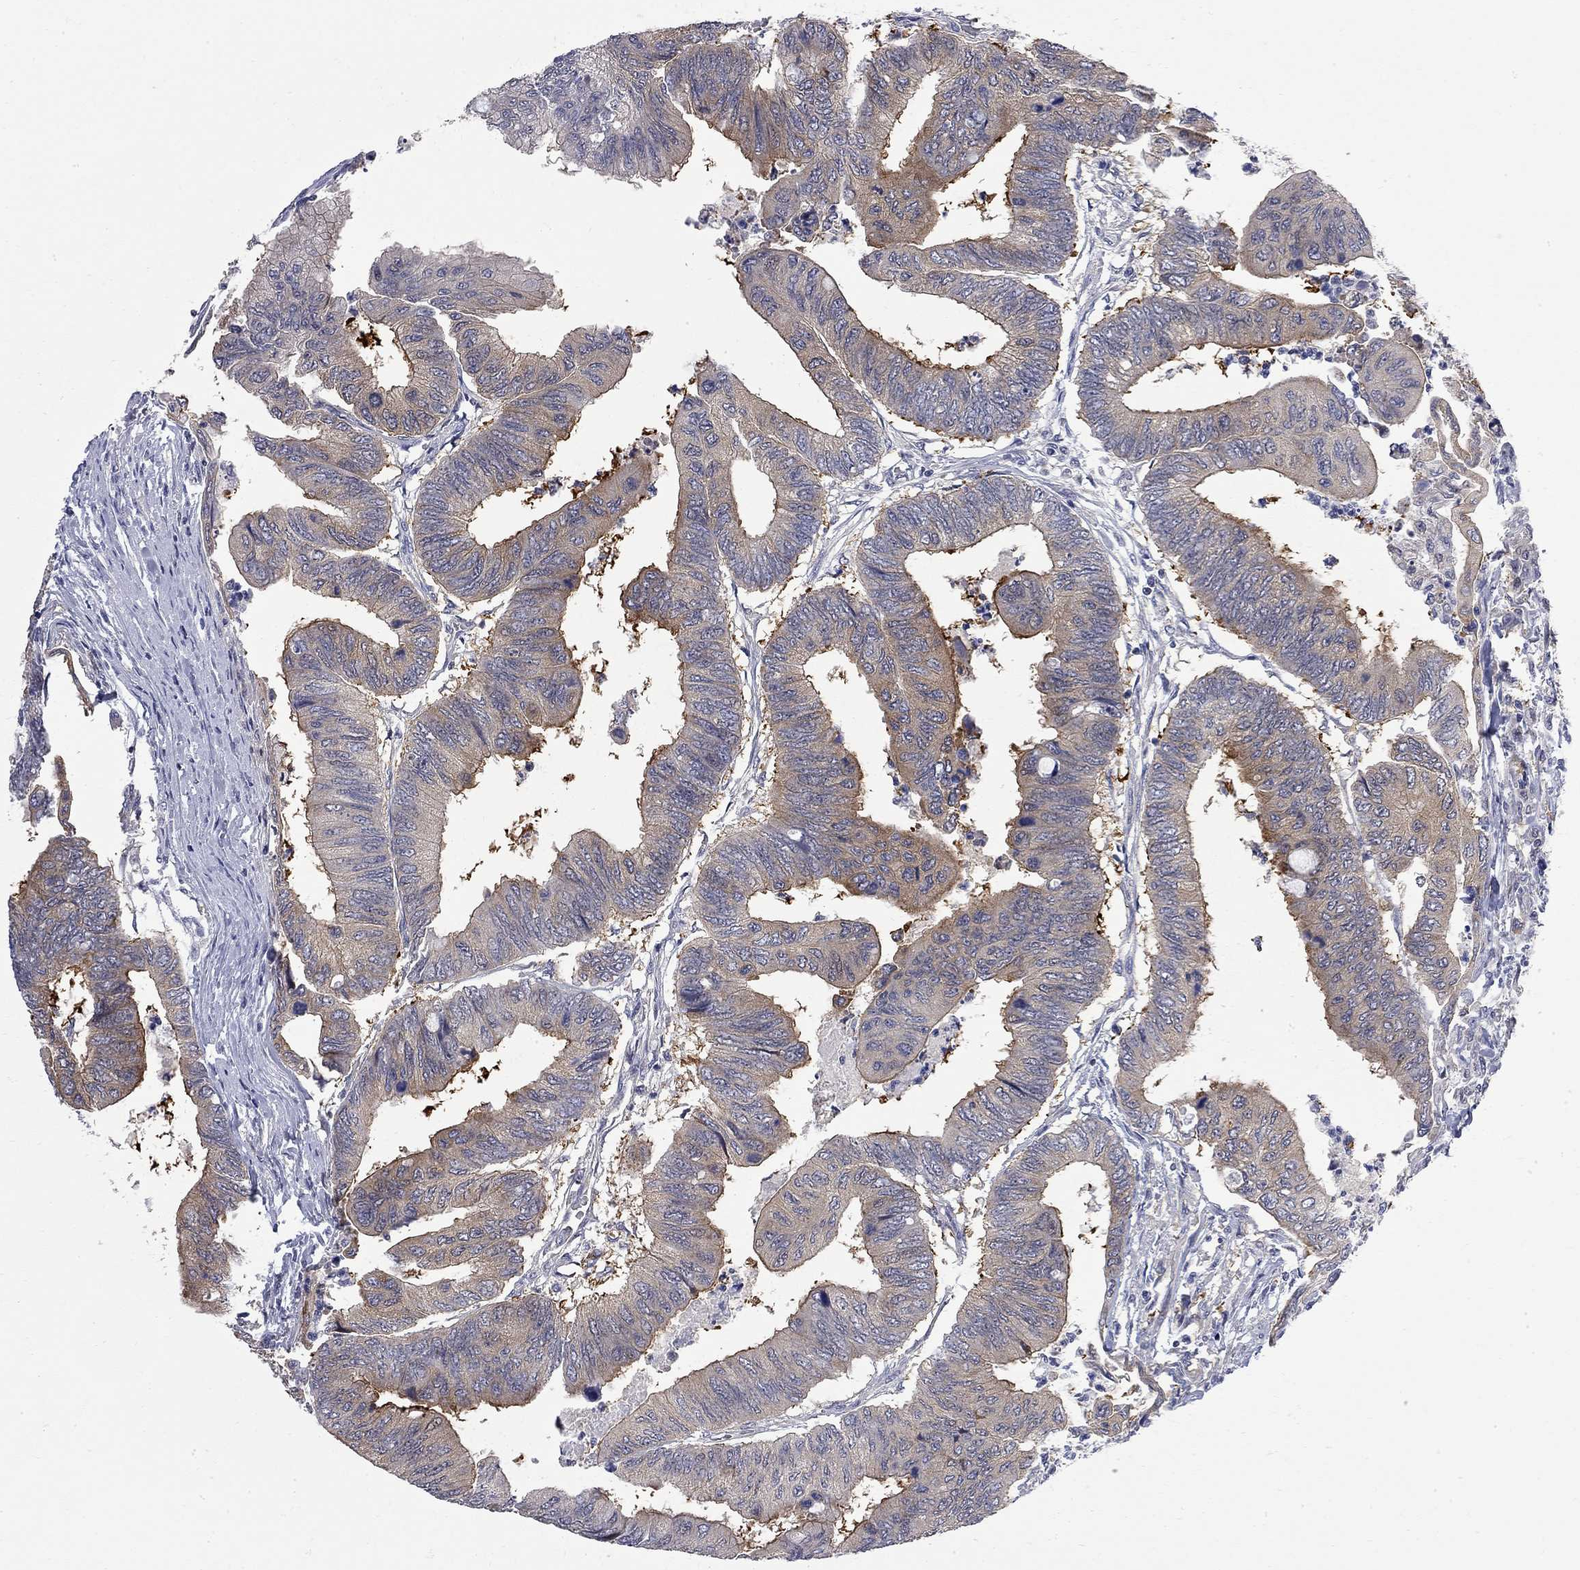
{"staining": {"intensity": "strong", "quantity": "<25%", "location": "cytoplasmic/membranous"}, "tissue": "colorectal cancer", "cell_type": "Tumor cells", "image_type": "cancer", "snomed": [{"axis": "morphology", "description": "Normal tissue, NOS"}, {"axis": "morphology", "description": "Adenocarcinoma, NOS"}, {"axis": "topography", "description": "Rectum"}, {"axis": "topography", "description": "Peripheral nerve tissue"}], "caption": "DAB (3,3'-diaminobenzidine) immunohistochemical staining of colorectal adenocarcinoma displays strong cytoplasmic/membranous protein expression in about <25% of tumor cells.", "gene": "GALNT8", "patient": {"sex": "male", "age": 92}}